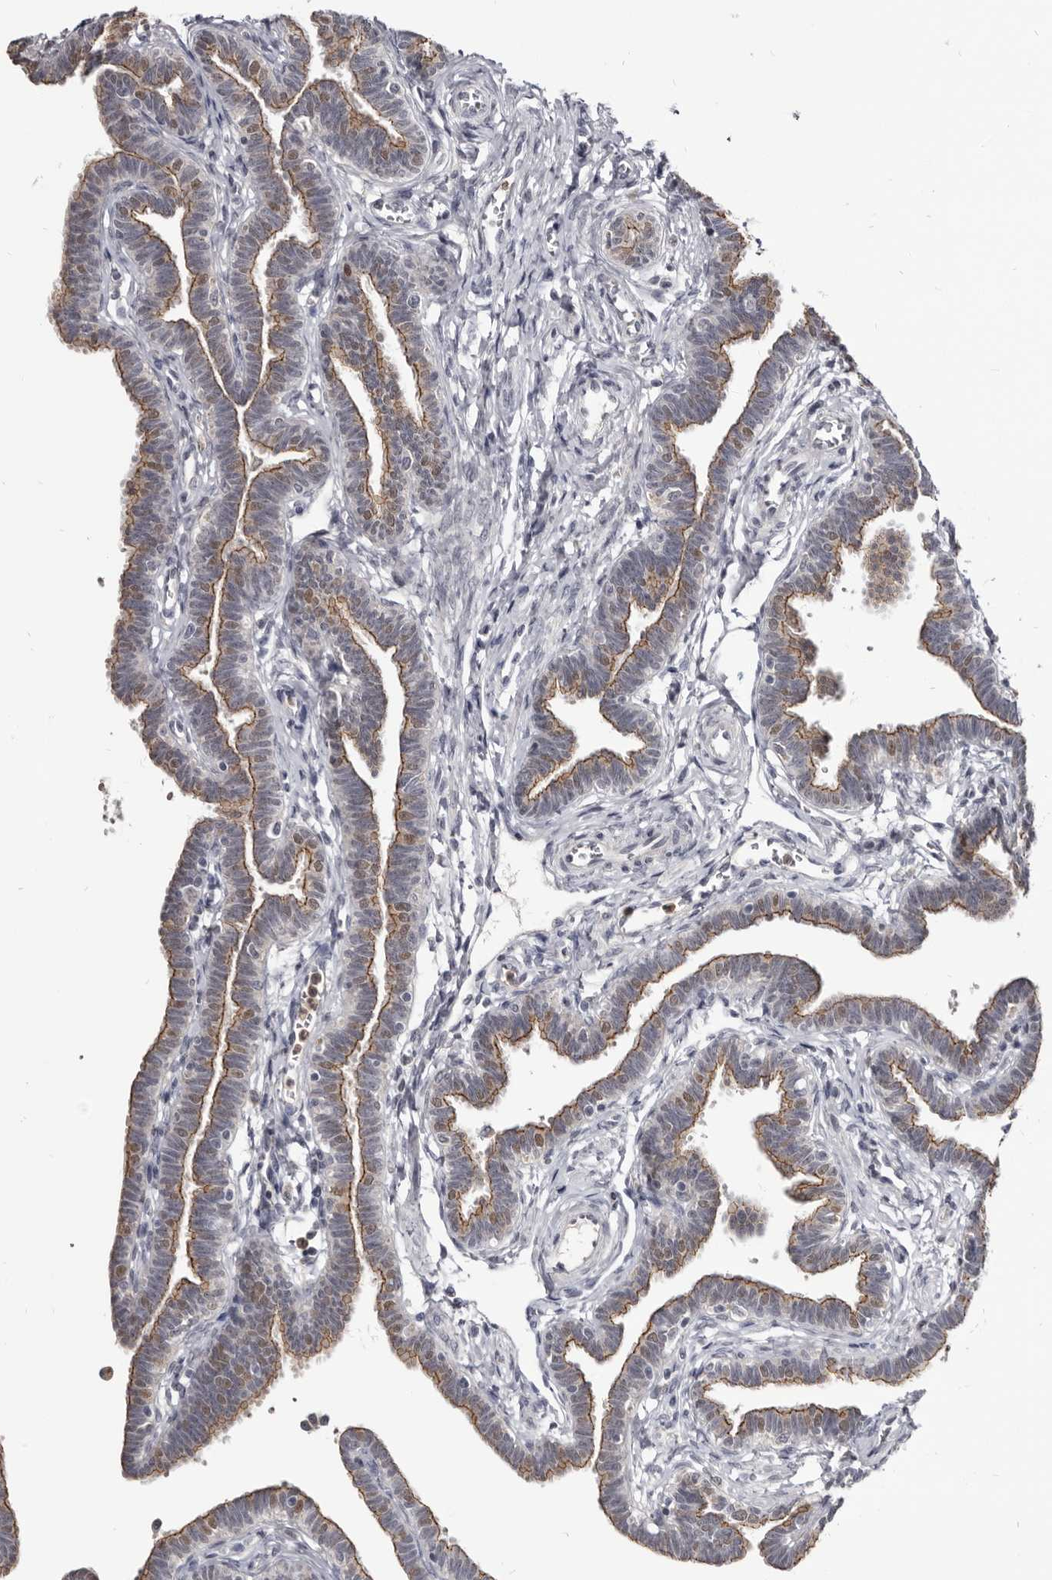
{"staining": {"intensity": "moderate", "quantity": ">75%", "location": "cytoplasmic/membranous,nuclear"}, "tissue": "fallopian tube", "cell_type": "Glandular cells", "image_type": "normal", "snomed": [{"axis": "morphology", "description": "Normal tissue, NOS"}, {"axis": "topography", "description": "Fallopian tube"}, {"axis": "topography", "description": "Ovary"}], "caption": "Immunohistochemical staining of normal fallopian tube demonstrates moderate cytoplasmic/membranous,nuclear protein expression in approximately >75% of glandular cells.", "gene": "CGN", "patient": {"sex": "female", "age": 23}}